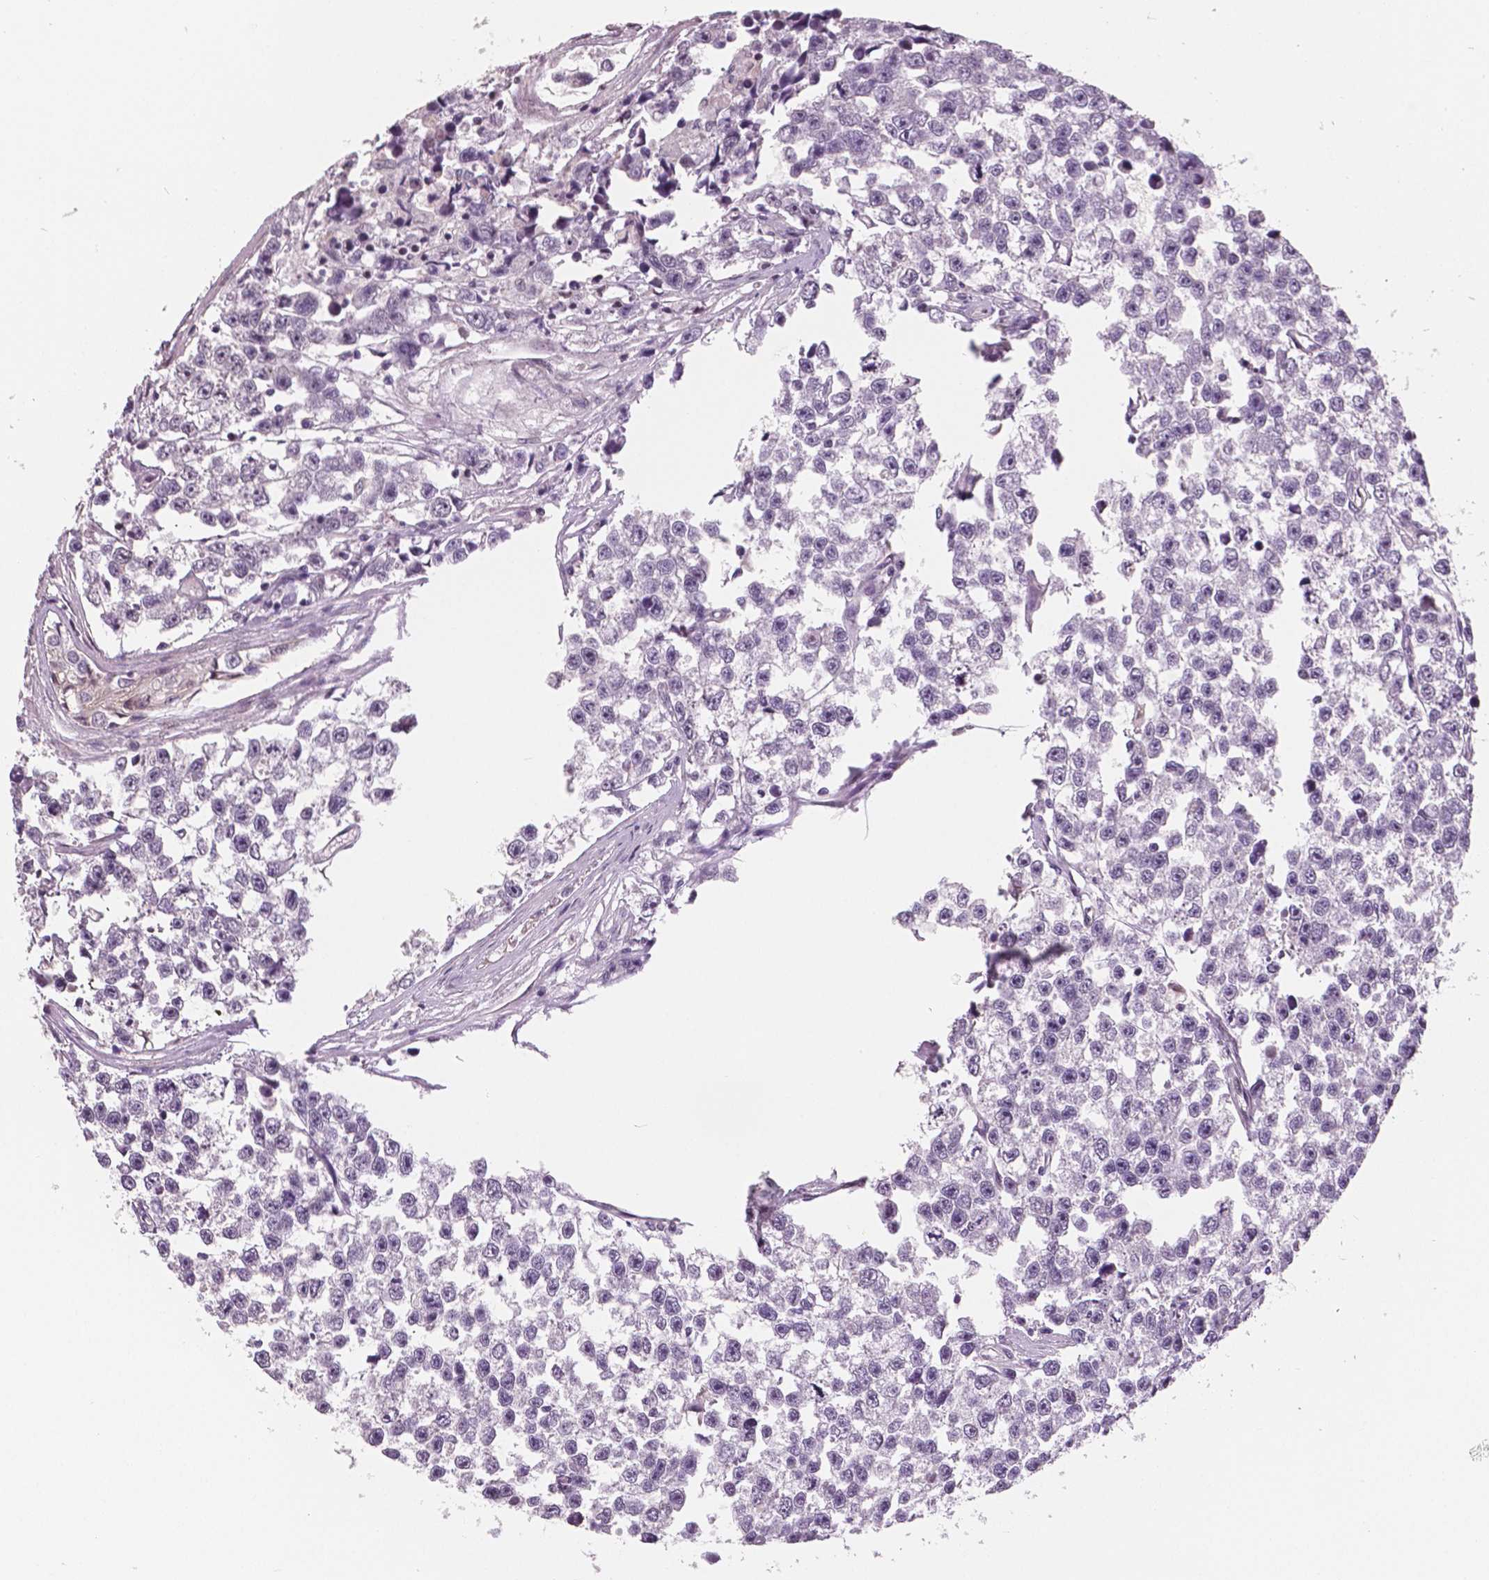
{"staining": {"intensity": "negative", "quantity": "none", "location": "none"}, "tissue": "testis cancer", "cell_type": "Tumor cells", "image_type": "cancer", "snomed": [{"axis": "morphology", "description": "Seminoma, NOS"}, {"axis": "topography", "description": "Testis"}], "caption": "Seminoma (testis) stained for a protein using immunohistochemistry reveals no staining tumor cells.", "gene": "STAT3", "patient": {"sex": "male", "age": 26}}